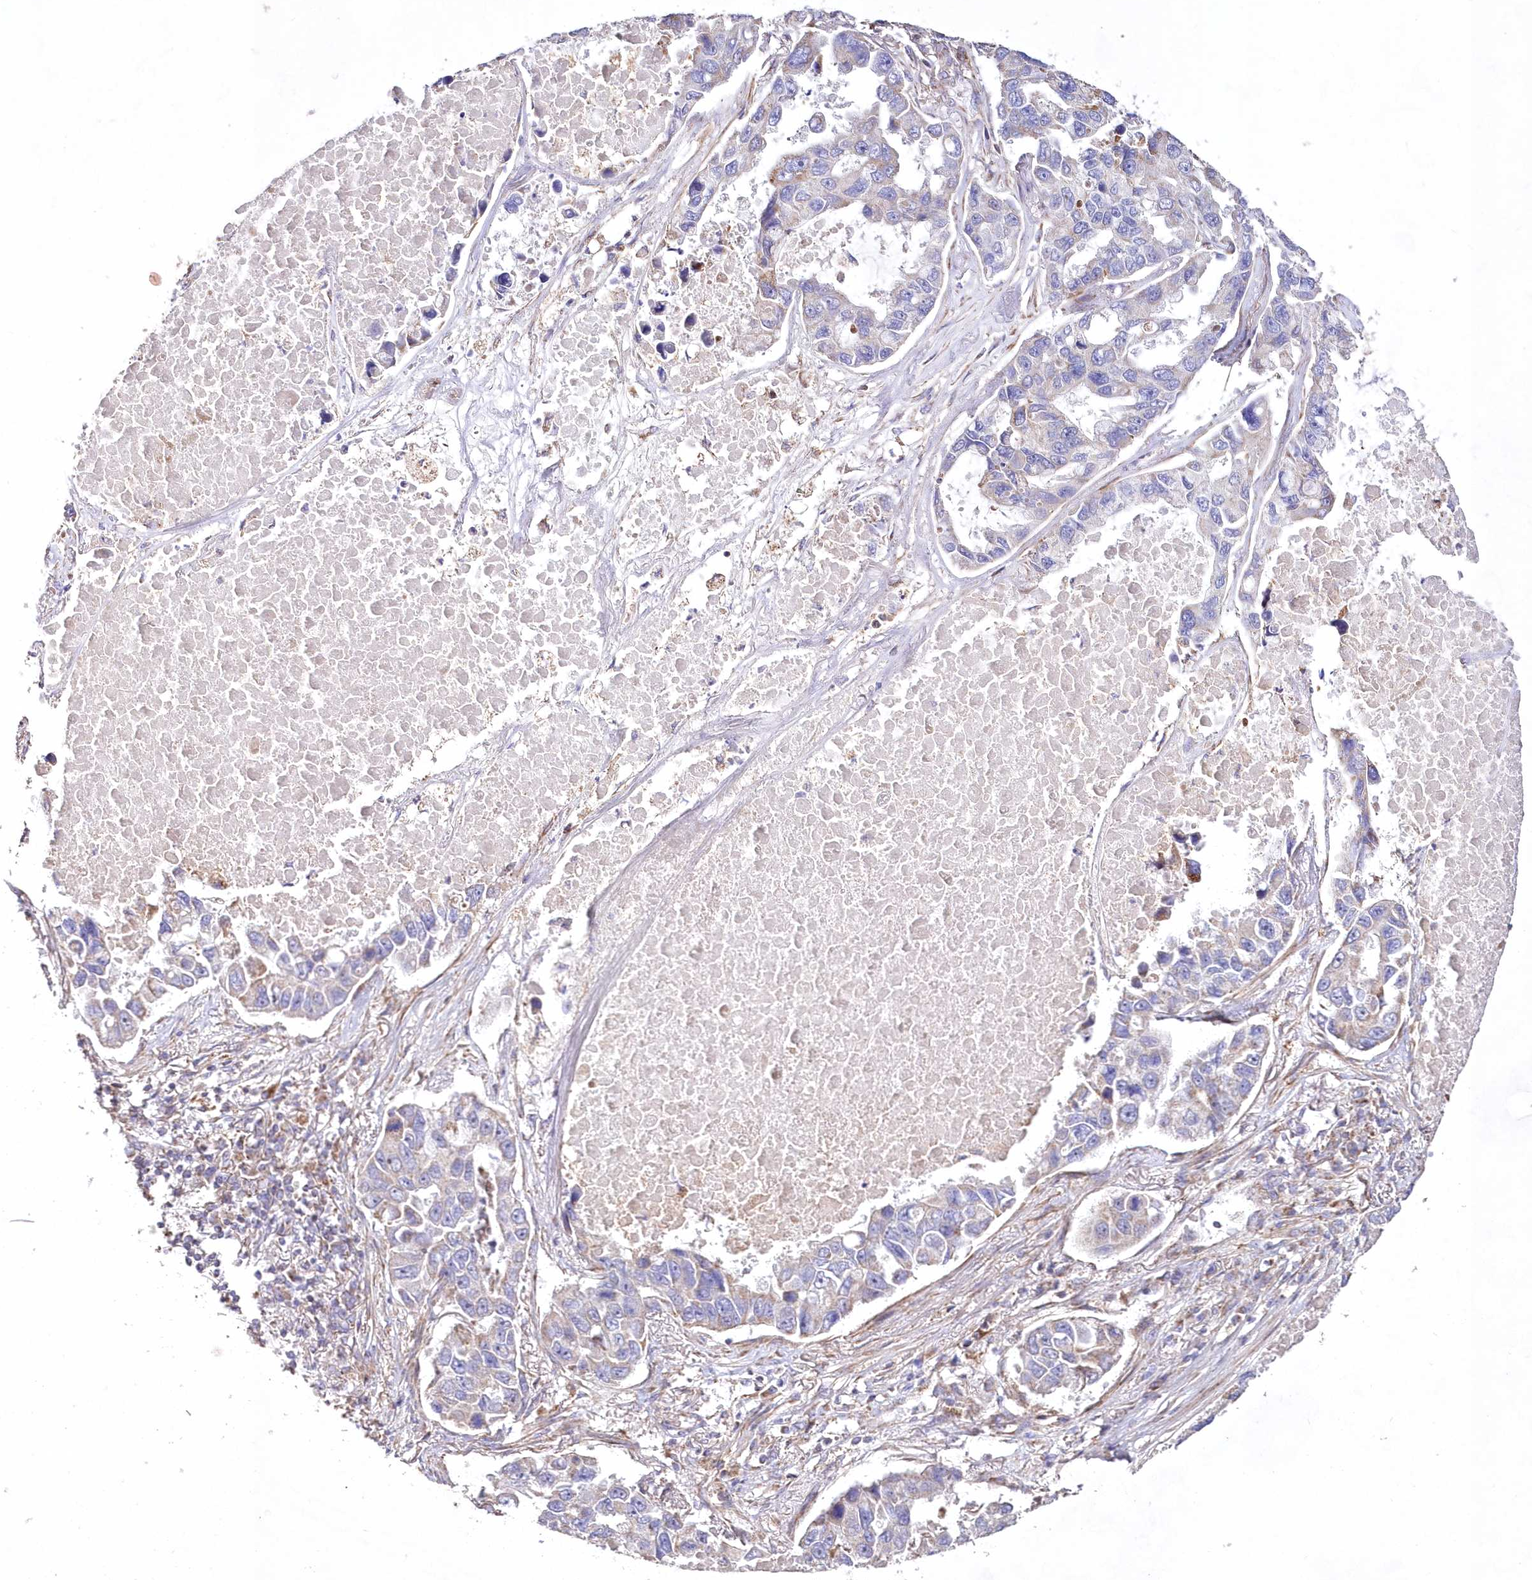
{"staining": {"intensity": "weak", "quantity": "<25%", "location": "cytoplasmic/membranous"}, "tissue": "lung cancer", "cell_type": "Tumor cells", "image_type": "cancer", "snomed": [{"axis": "morphology", "description": "Adenocarcinoma, NOS"}, {"axis": "topography", "description": "Lung"}], "caption": "The immunohistochemistry histopathology image has no significant expression in tumor cells of lung adenocarcinoma tissue.", "gene": "HADHB", "patient": {"sex": "male", "age": 64}}